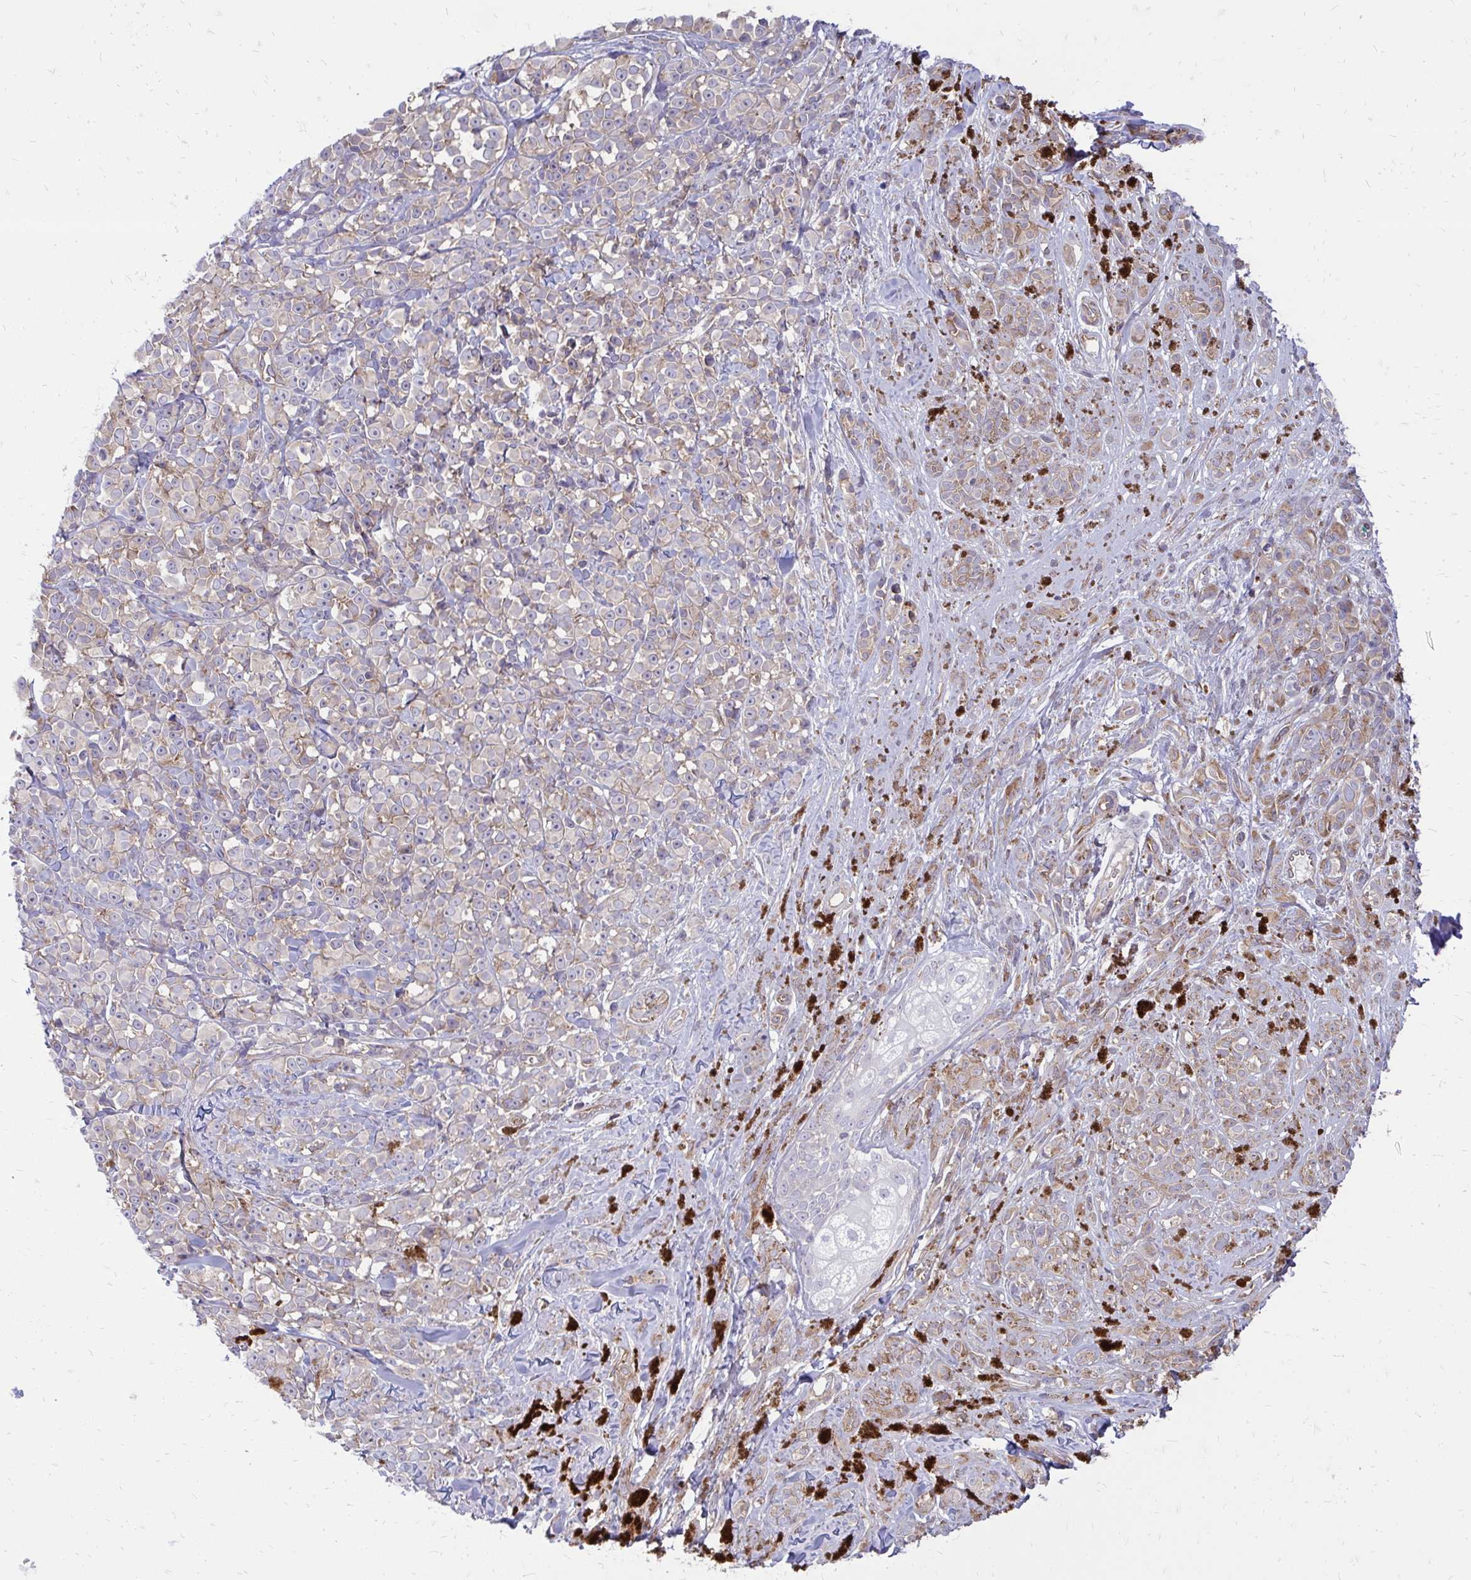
{"staining": {"intensity": "moderate", "quantity": "25%-75%", "location": "cytoplasmic/membranous"}, "tissue": "melanoma", "cell_type": "Tumor cells", "image_type": "cancer", "snomed": [{"axis": "morphology", "description": "Malignant melanoma, NOS"}, {"axis": "topography", "description": "Skin"}], "caption": "Protein staining displays moderate cytoplasmic/membranous expression in about 25%-75% of tumor cells in melanoma.", "gene": "ASAP1", "patient": {"sex": "male", "age": 85}}